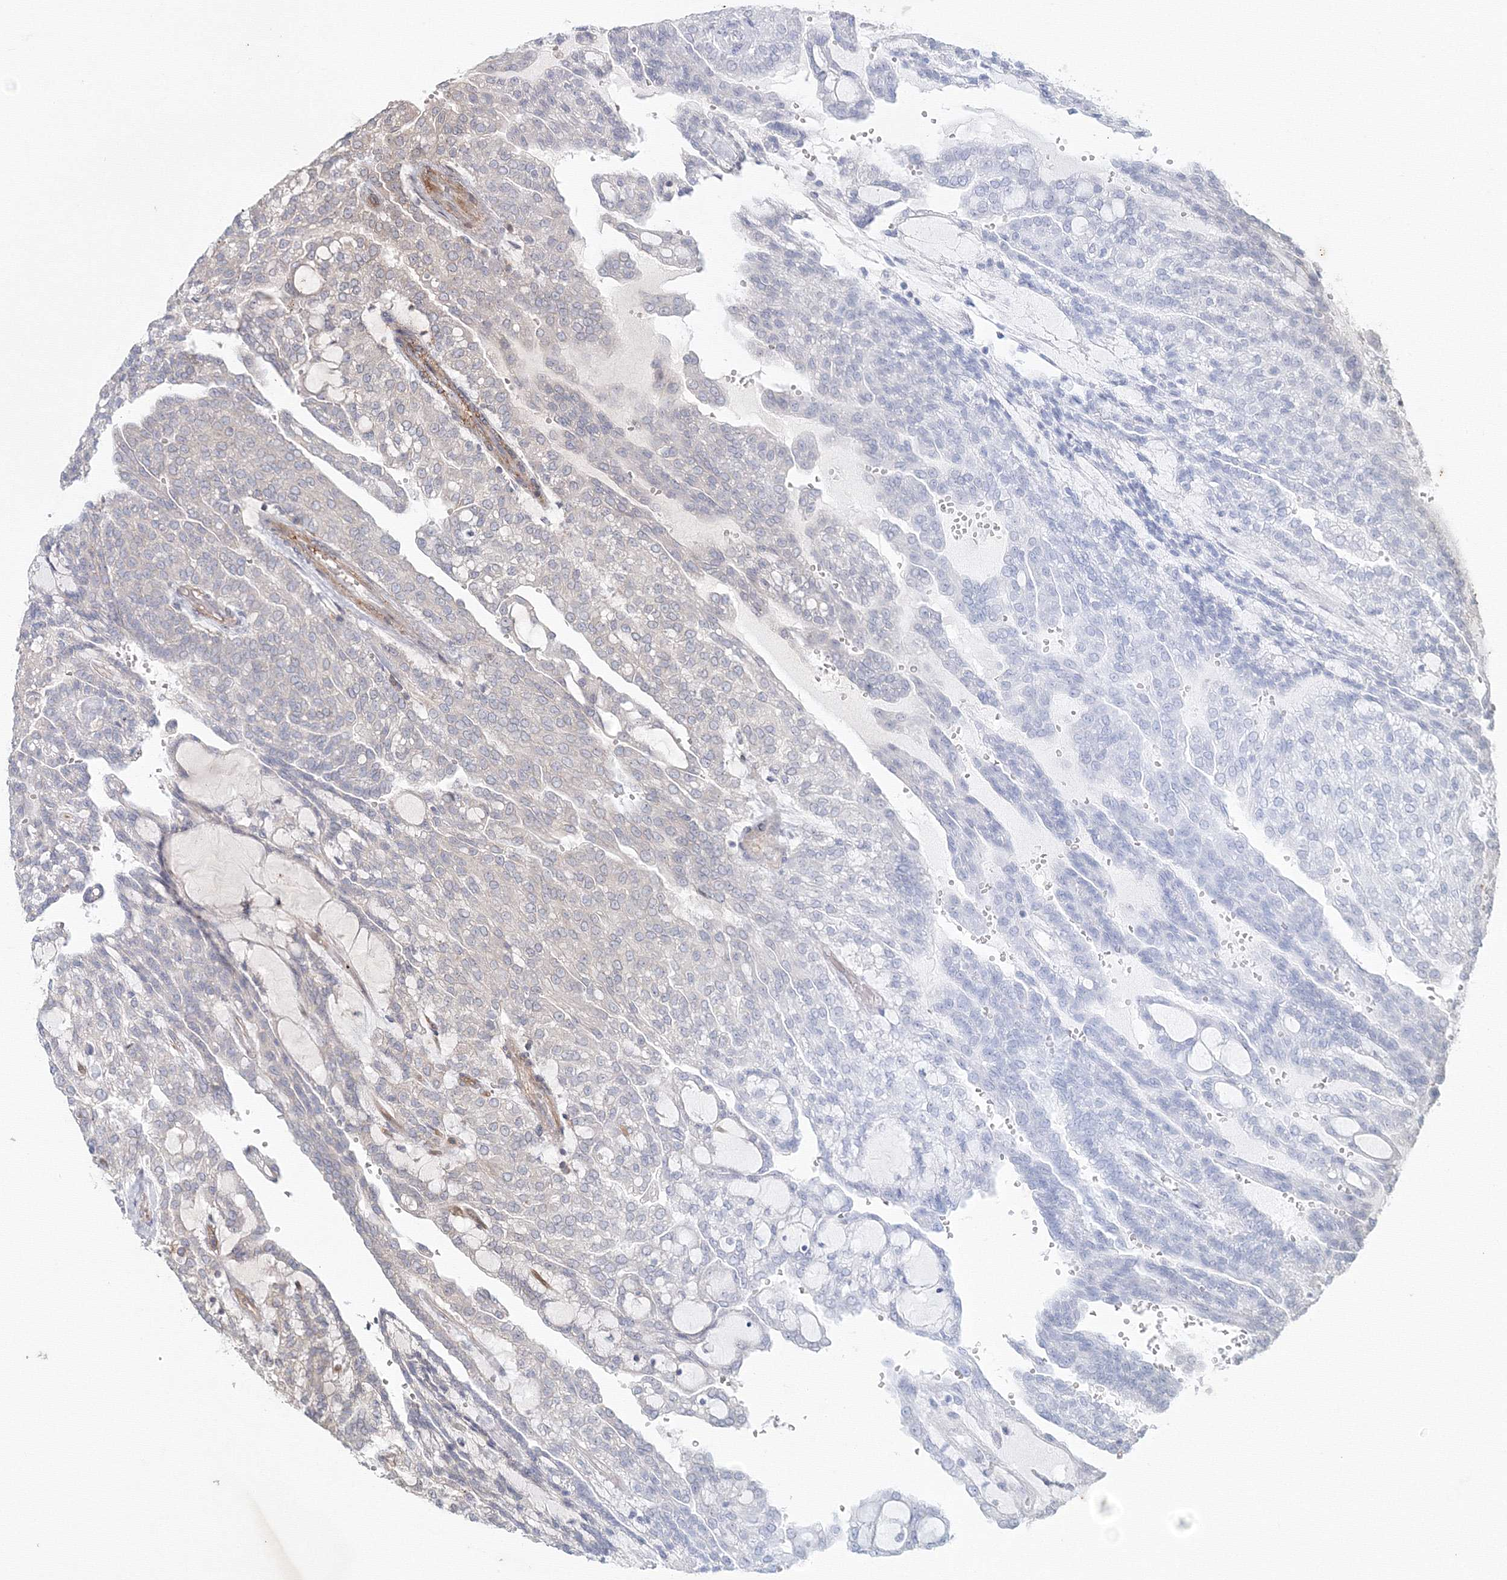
{"staining": {"intensity": "negative", "quantity": "none", "location": "none"}, "tissue": "renal cancer", "cell_type": "Tumor cells", "image_type": "cancer", "snomed": [{"axis": "morphology", "description": "Adenocarcinoma, NOS"}, {"axis": "topography", "description": "Kidney"}], "caption": "Tumor cells are negative for protein expression in human renal adenocarcinoma.", "gene": "SH3PXD2A", "patient": {"sex": "male", "age": 63}}